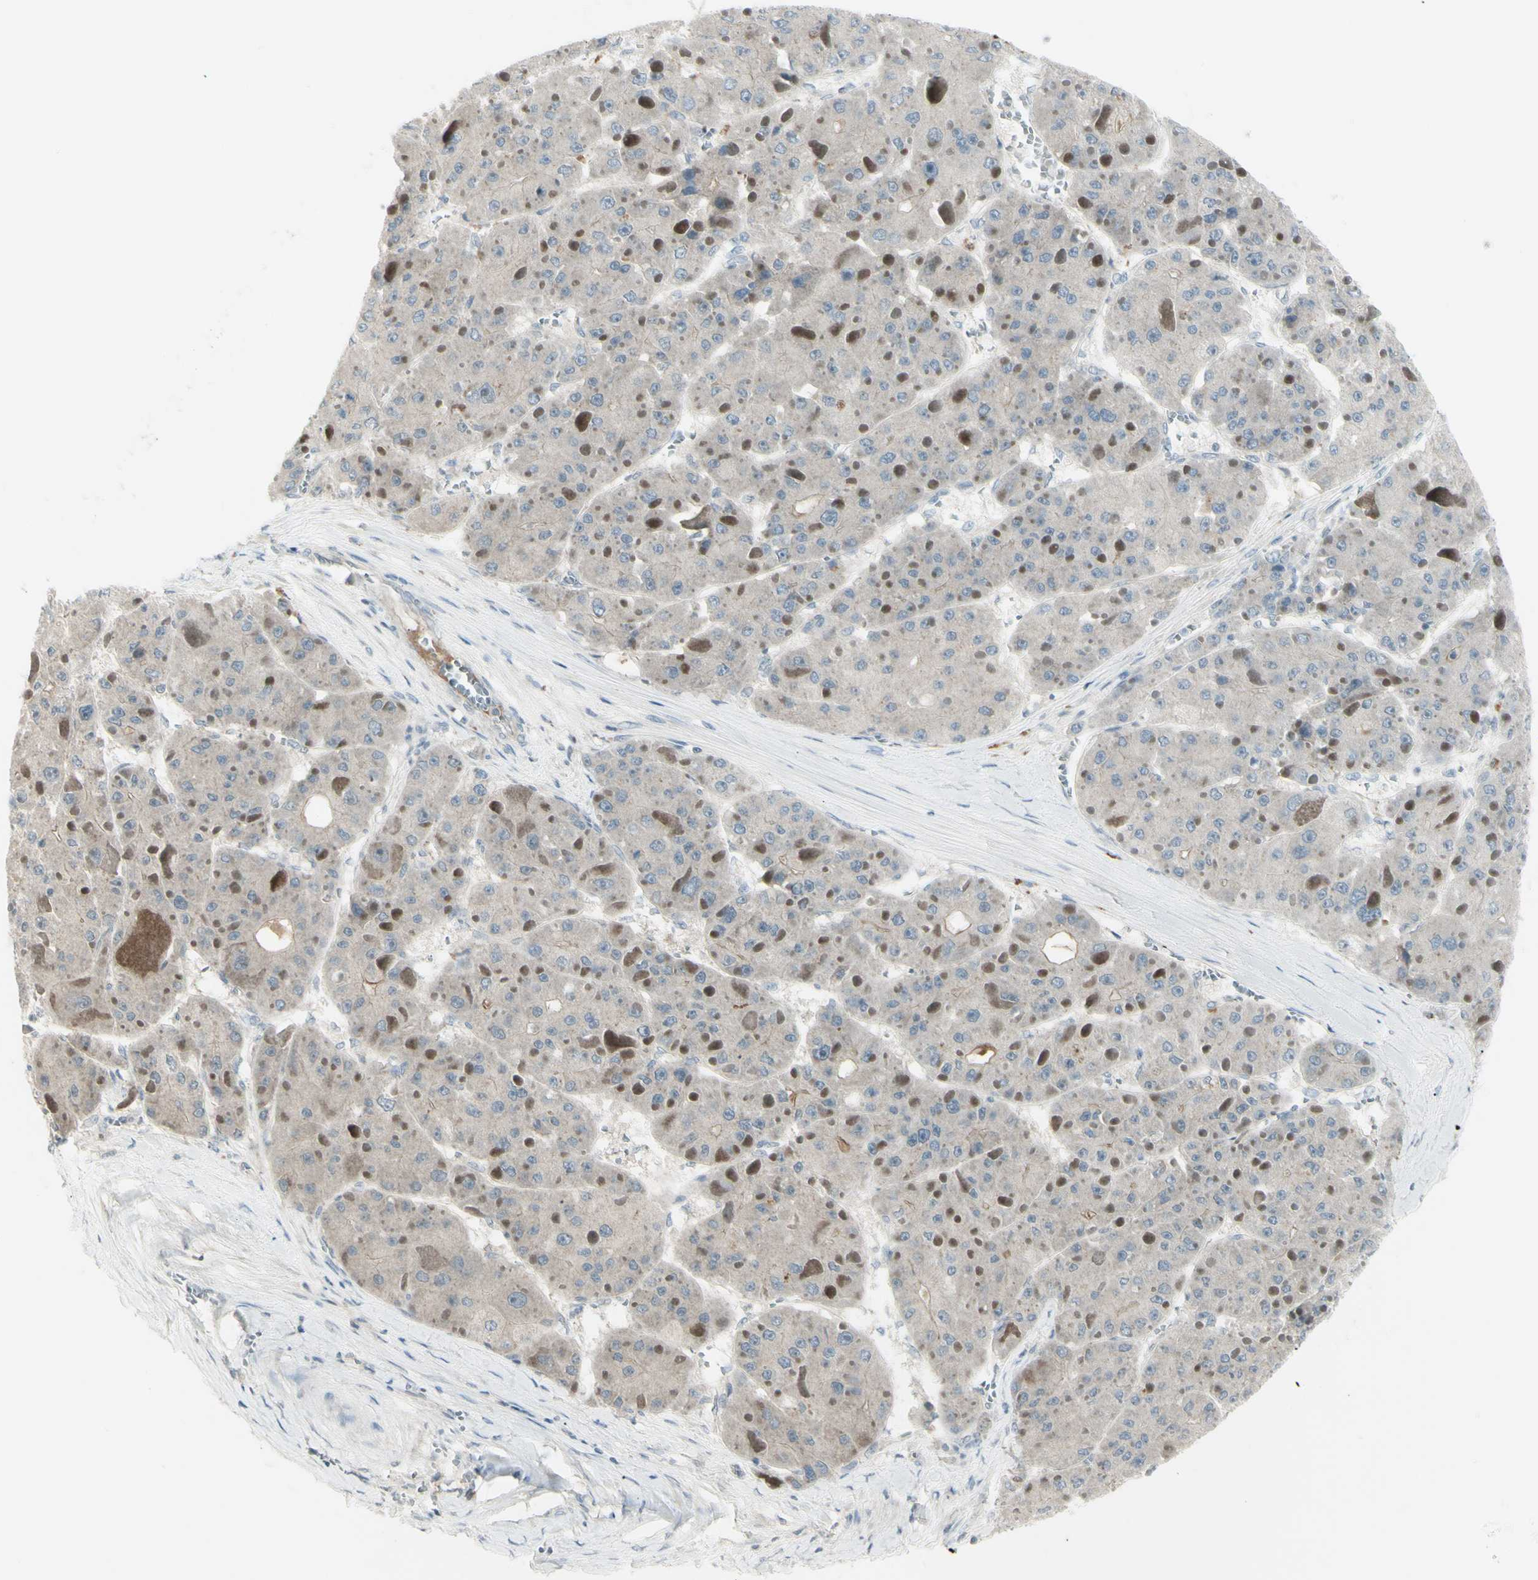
{"staining": {"intensity": "weak", "quantity": ">75%", "location": "cytoplasmic/membranous"}, "tissue": "liver cancer", "cell_type": "Tumor cells", "image_type": "cancer", "snomed": [{"axis": "morphology", "description": "Carcinoma, Hepatocellular, NOS"}, {"axis": "topography", "description": "Liver"}], "caption": "Protein expression analysis of hepatocellular carcinoma (liver) reveals weak cytoplasmic/membranous staining in about >75% of tumor cells.", "gene": "SH3GL2", "patient": {"sex": "female", "age": 73}}